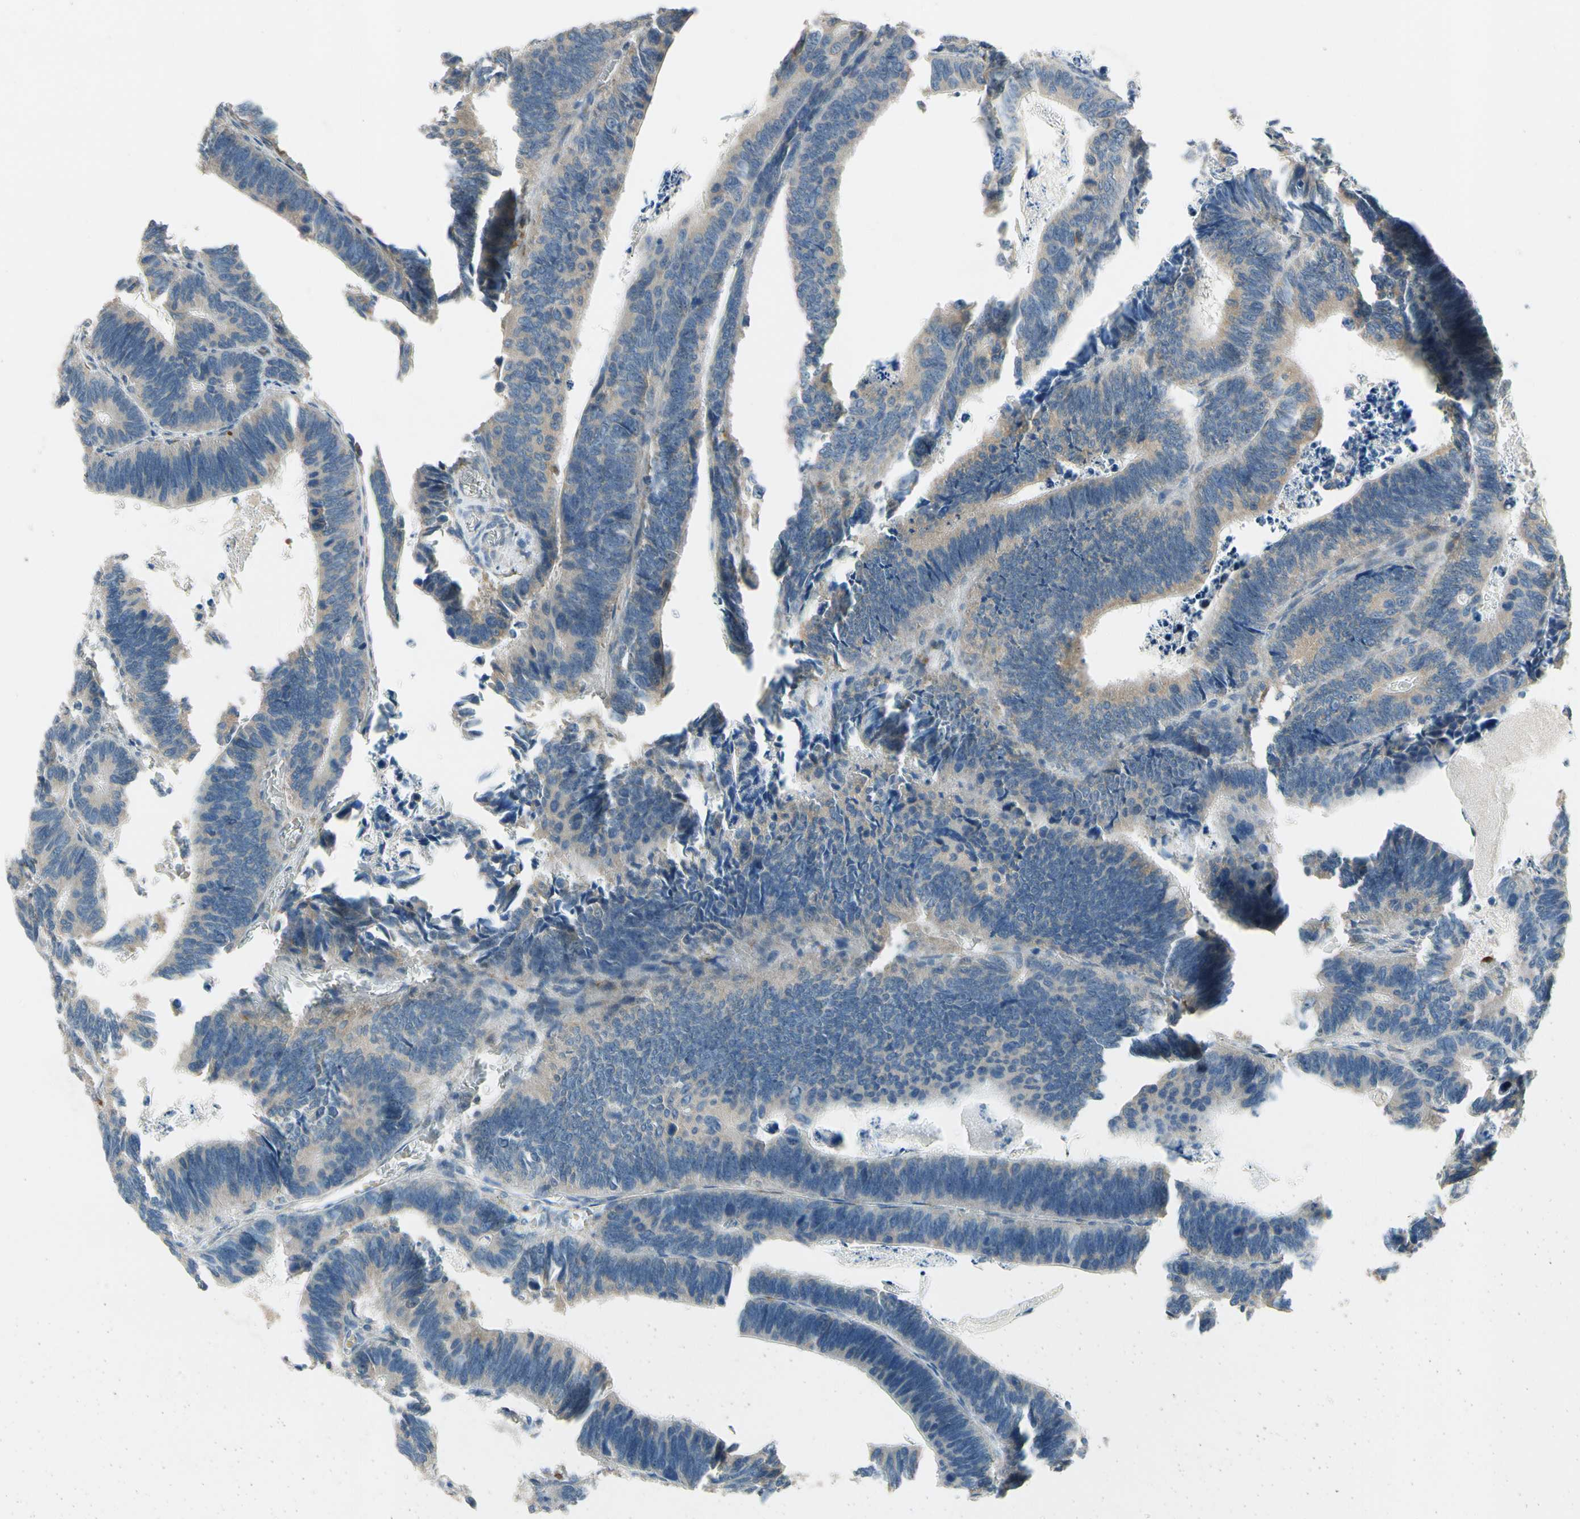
{"staining": {"intensity": "weak", "quantity": "<25%", "location": "cytoplasmic/membranous"}, "tissue": "colorectal cancer", "cell_type": "Tumor cells", "image_type": "cancer", "snomed": [{"axis": "morphology", "description": "Adenocarcinoma, NOS"}, {"axis": "topography", "description": "Colon"}], "caption": "Immunohistochemistry (IHC) histopathology image of neoplastic tissue: colorectal cancer stained with DAB (3,3'-diaminobenzidine) displays no significant protein expression in tumor cells.", "gene": "MST1R", "patient": {"sex": "male", "age": 72}}